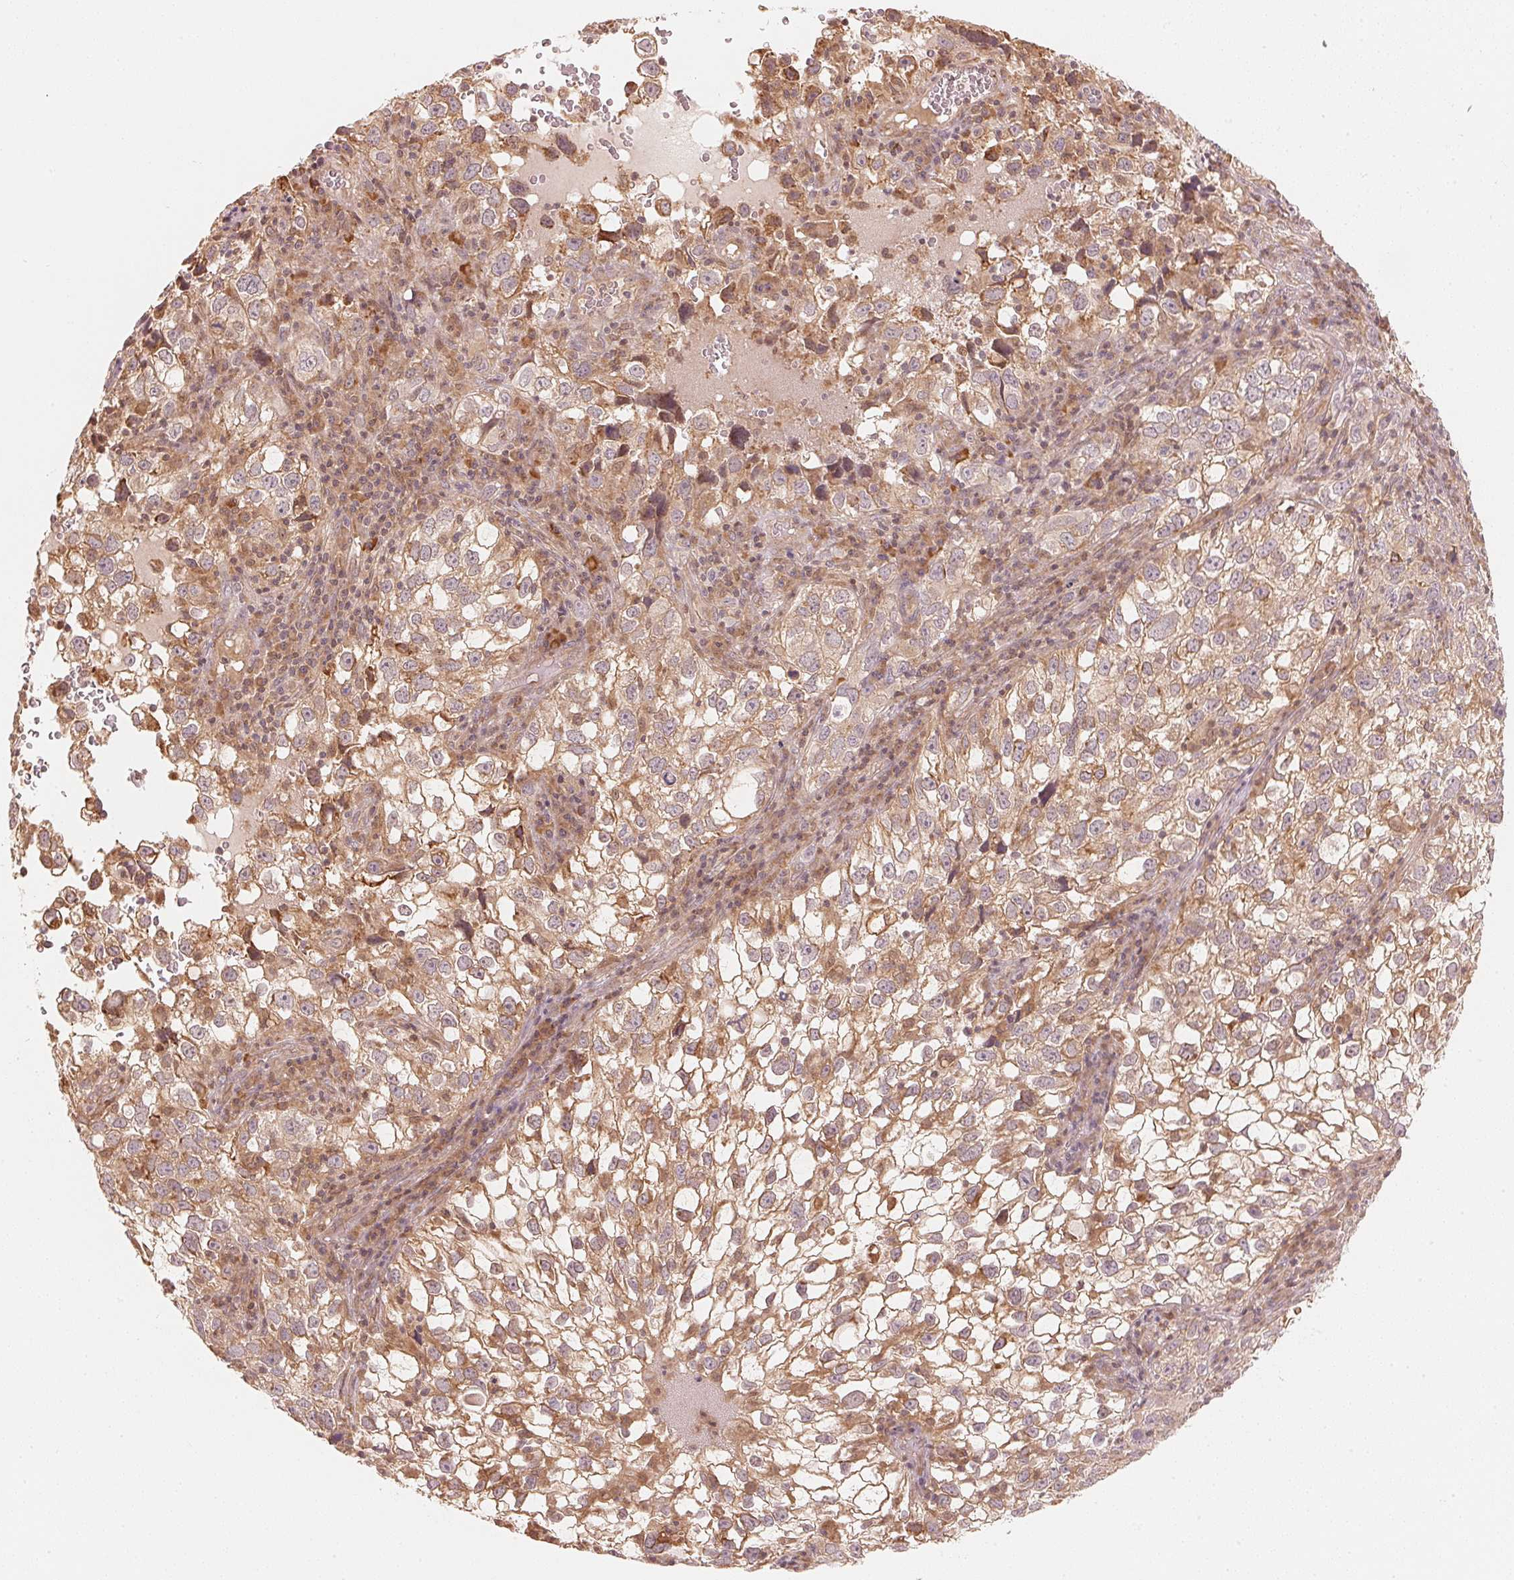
{"staining": {"intensity": "weak", "quantity": "25%-75%", "location": "cytoplasmic/membranous"}, "tissue": "cervical cancer", "cell_type": "Tumor cells", "image_type": "cancer", "snomed": [{"axis": "morphology", "description": "Squamous cell carcinoma, NOS"}, {"axis": "topography", "description": "Cervix"}], "caption": "This photomicrograph shows immunohistochemistry (IHC) staining of cervical squamous cell carcinoma, with low weak cytoplasmic/membranous positivity in about 25%-75% of tumor cells.", "gene": "PRKN", "patient": {"sex": "female", "age": 55}}